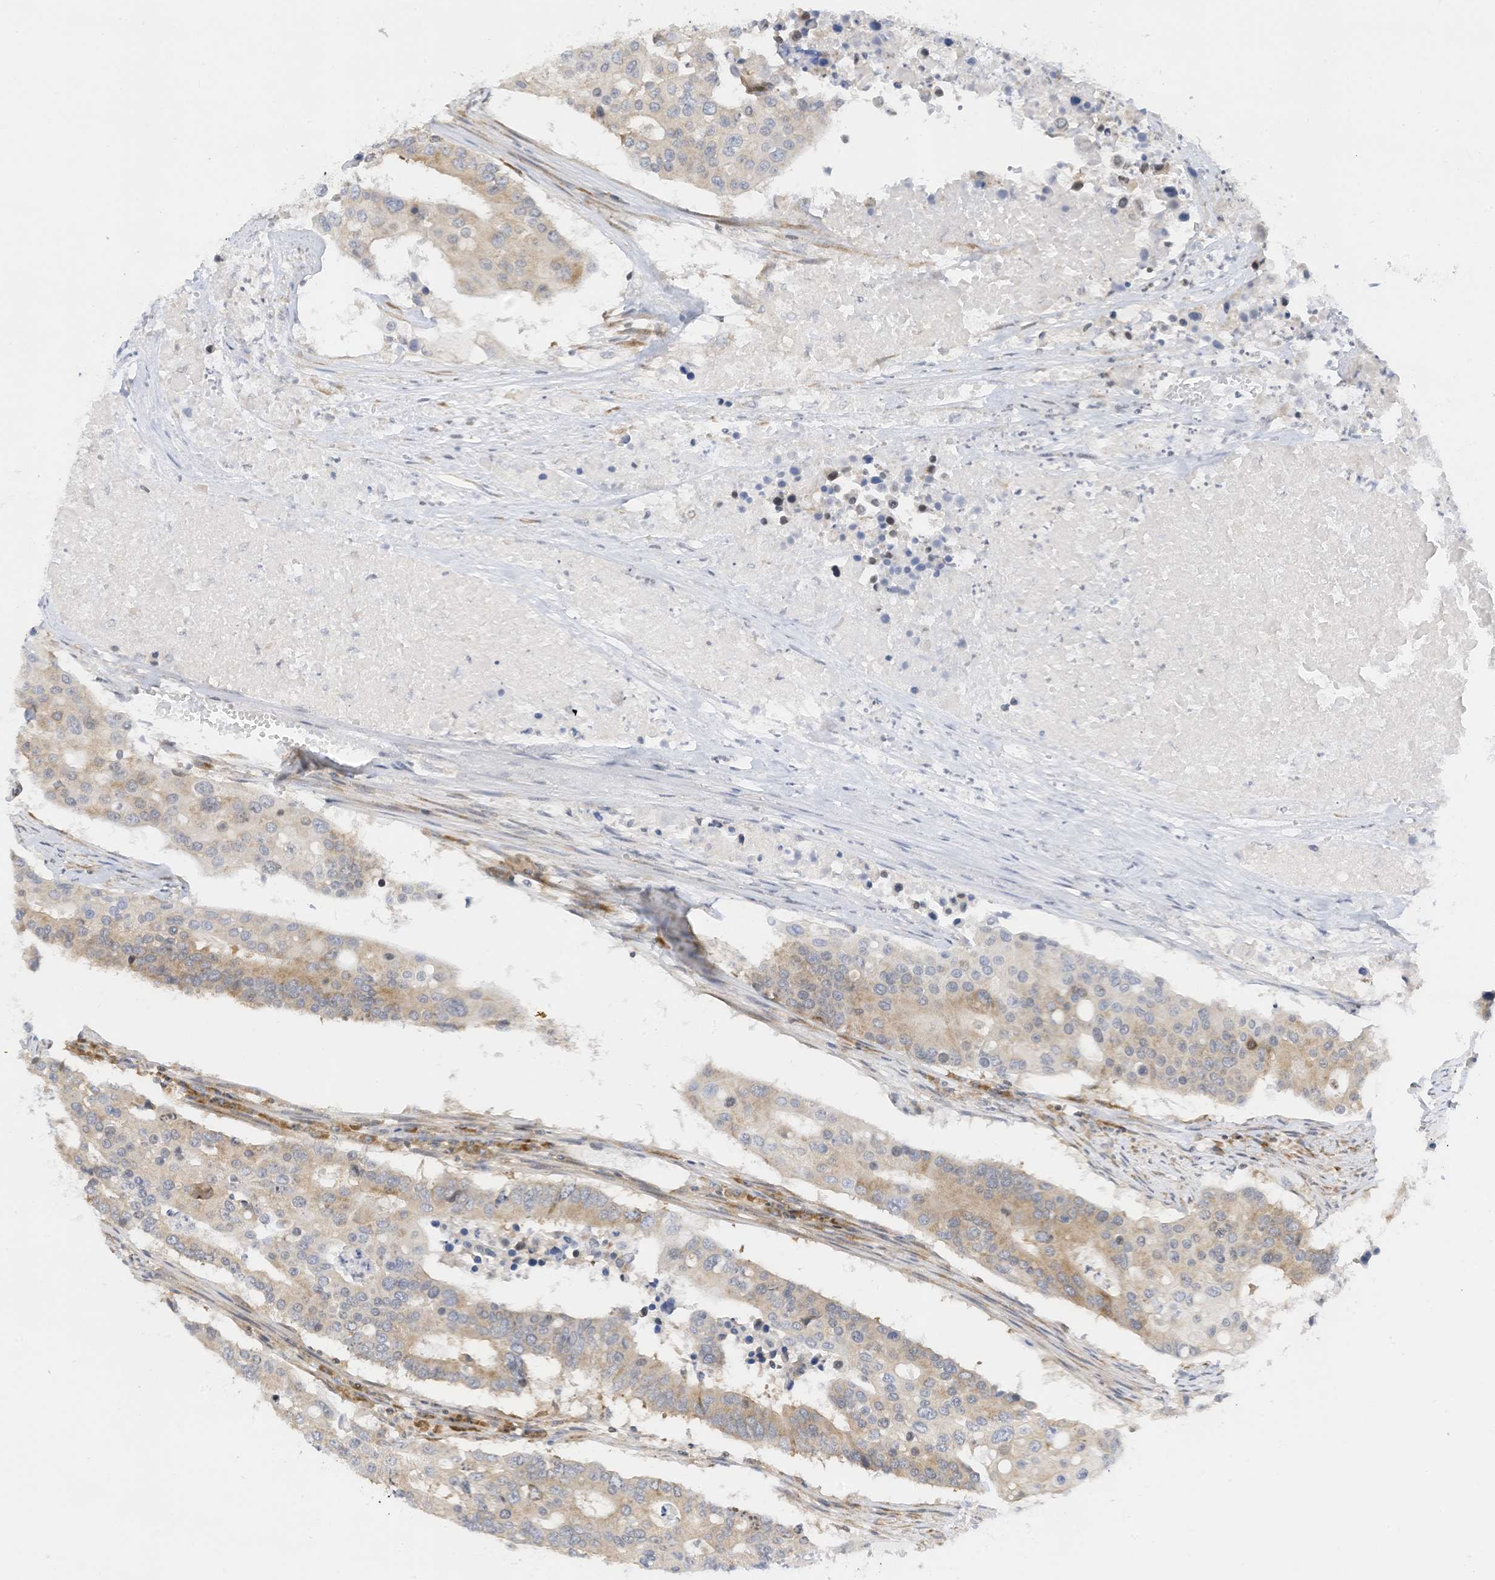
{"staining": {"intensity": "weak", "quantity": "25%-75%", "location": "cytoplasmic/membranous"}, "tissue": "colorectal cancer", "cell_type": "Tumor cells", "image_type": "cancer", "snomed": [{"axis": "morphology", "description": "Adenocarcinoma, NOS"}, {"axis": "topography", "description": "Colon"}], "caption": "Colorectal adenocarcinoma stained for a protein (brown) shows weak cytoplasmic/membranous positive expression in about 25%-75% of tumor cells.", "gene": "EDF1", "patient": {"sex": "male", "age": 77}}